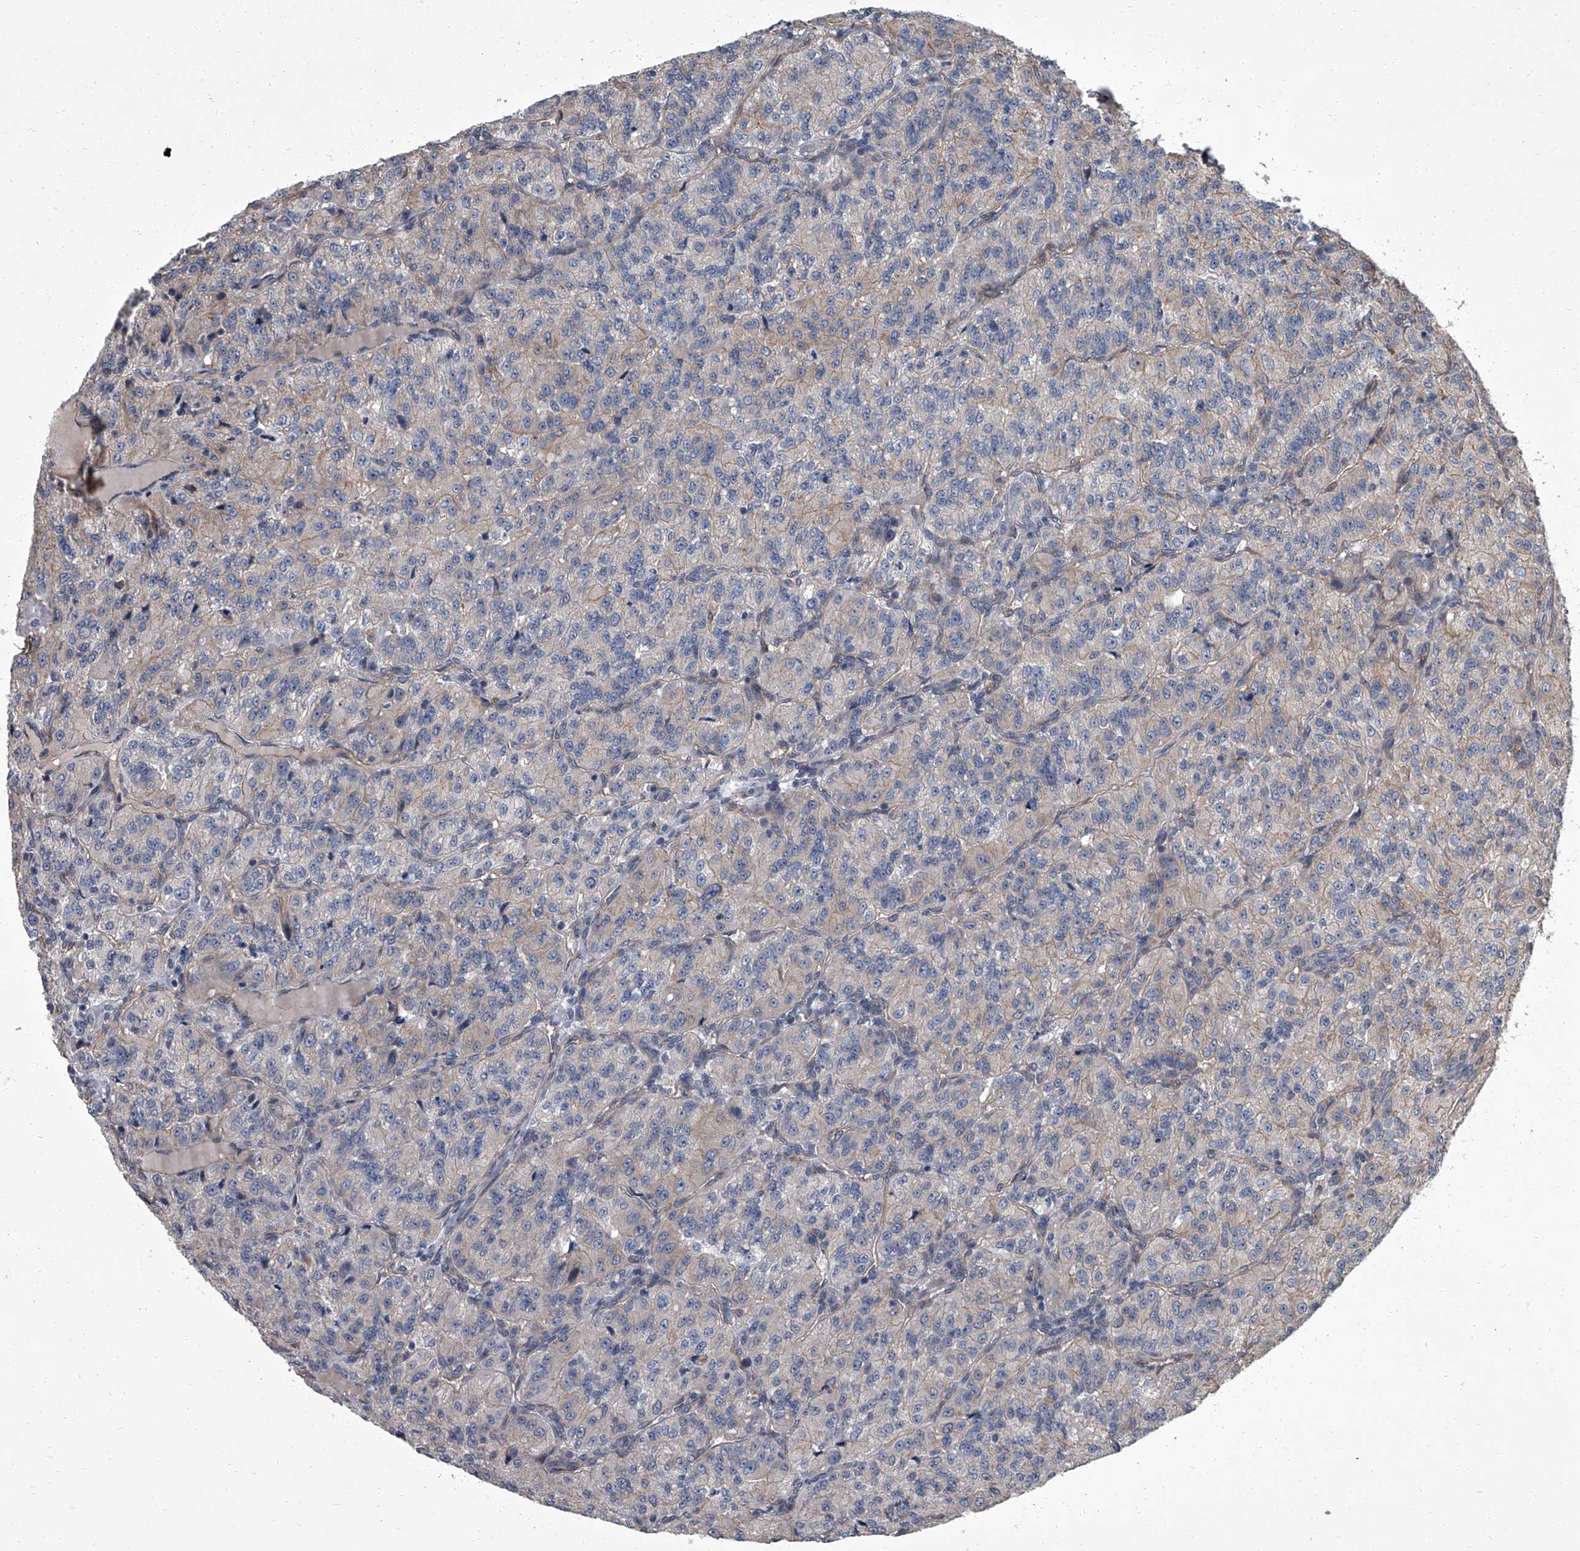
{"staining": {"intensity": "negative", "quantity": "none", "location": "none"}, "tissue": "renal cancer", "cell_type": "Tumor cells", "image_type": "cancer", "snomed": [{"axis": "morphology", "description": "Adenocarcinoma, NOS"}, {"axis": "topography", "description": "Kidney"}], "caption": "Adenocarcinoma (renal) stained for a protein using IHC exhibits no expression tumor cells.", "gene": "SIRT4", "patient": {"sex": "female", "age": 63}}